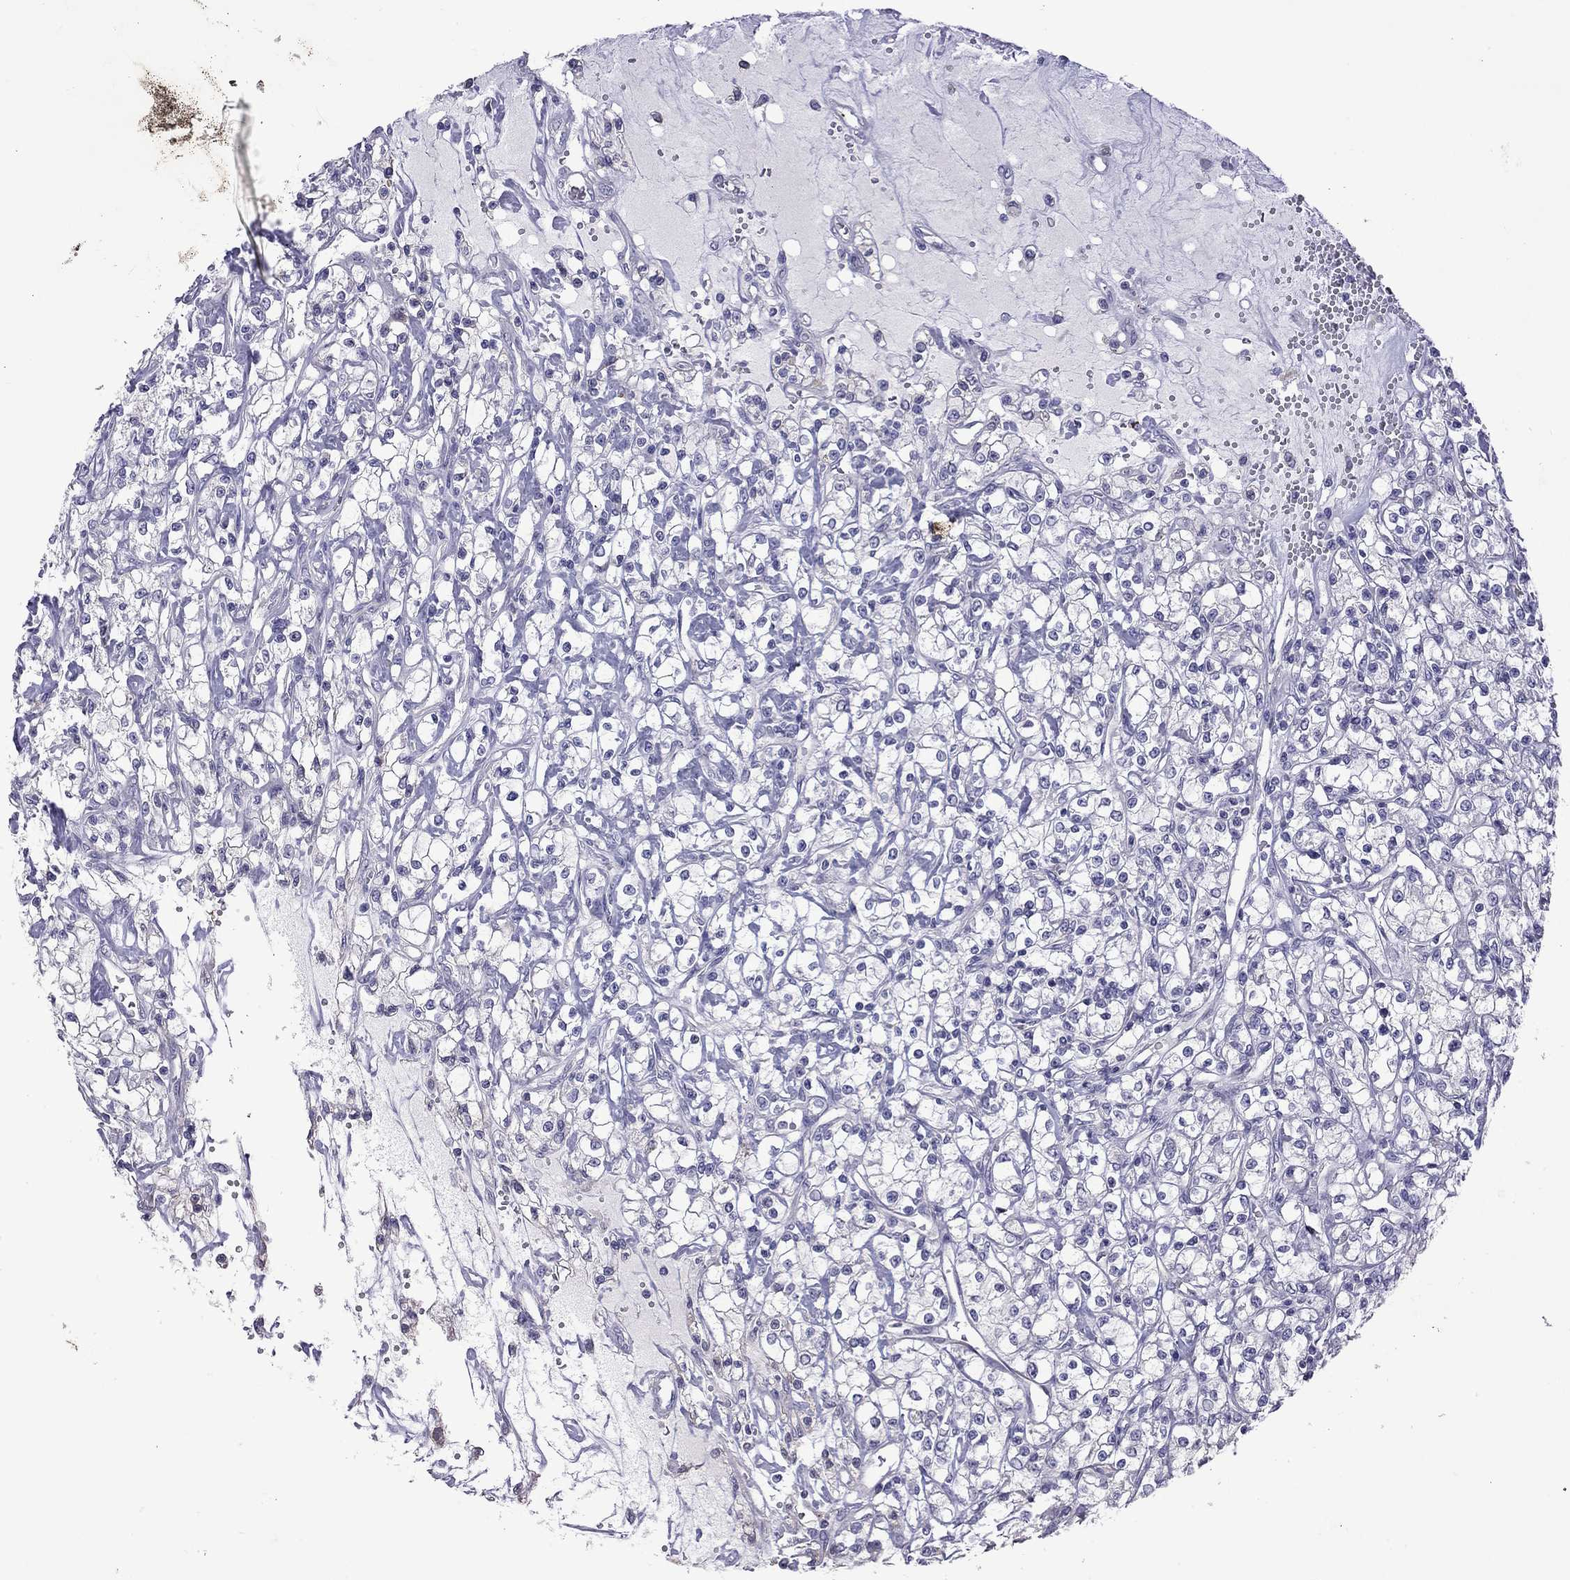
{"staining": {"intensity": "negative", "quantity": "none", "location": "none"}, "tissue": "renal cancer", "cell_type": "Tumor cells", "image_type": "cancer", "snomed": [{"axis": "morphology", "description": "Adenocarcinoma, NOS"}, {"axis": "topography", "description": "Kidney"}], "caption": "Protein analysis of renal cancer (adenocarcinoma) displays no significant staining in tumor cells.", "gene": "FEZ1", "patient": {"sex": "female", "age": 59}}